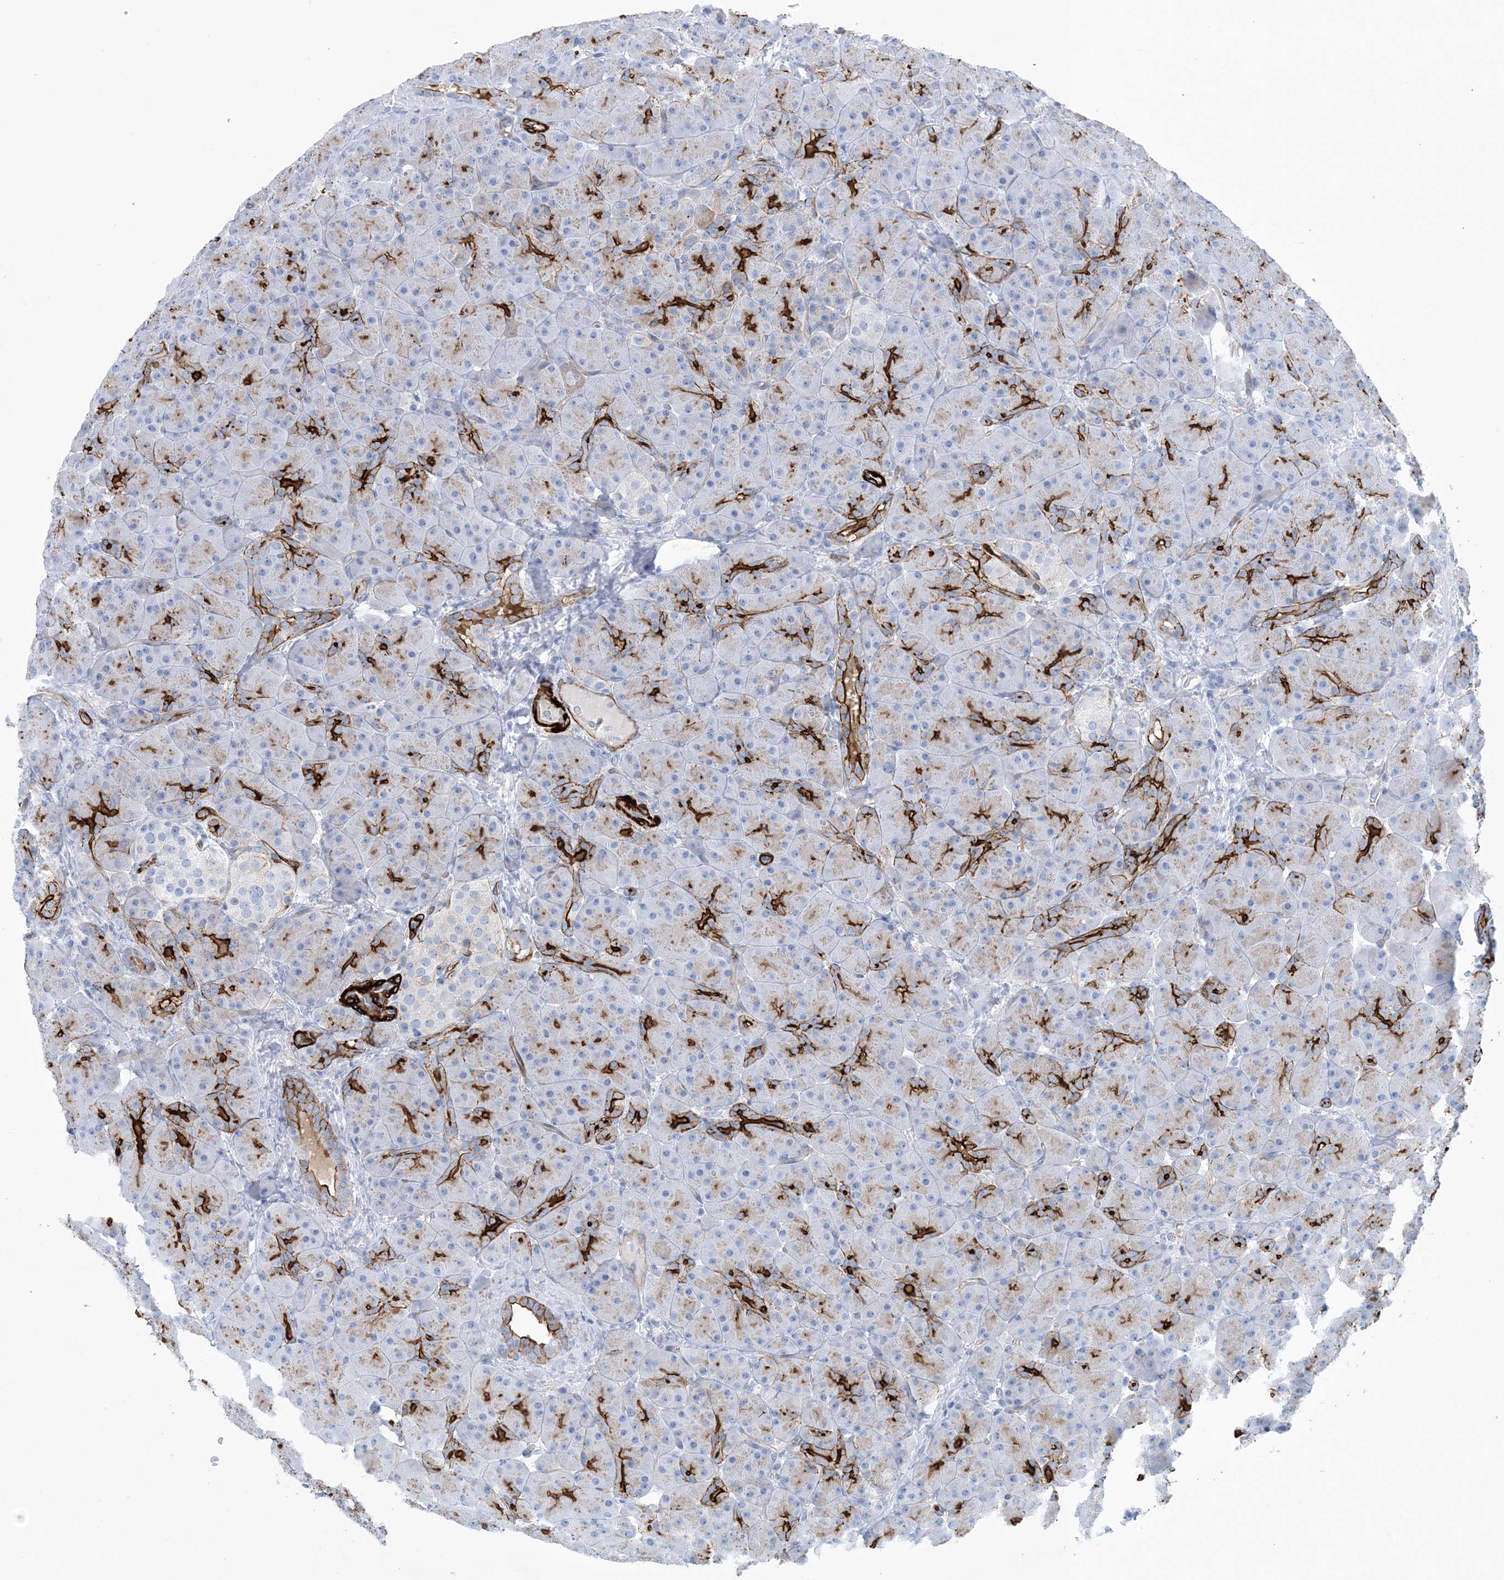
{"staining": {"intensity": "strong", "quantity": "25%-75%", "location": "cytoplasmic/membranous"}, "tissue": "pancreas", "cell_type": "Exocrine glandular cells", "image_type": "normal", "snomed": [{"axis": "morphology", "description": "Normal tissue, NOS"}, {"axis": "topography", "description": "Pancreas"}], "caption": "Exocrine glandular cells exhibit high levels of strong cytoplasmic/membranous positivity in approximately 25%-75% of cells in benign pancreas.", "gene": "SHANK1", "patient": {"sex": "male", "age": 66}}